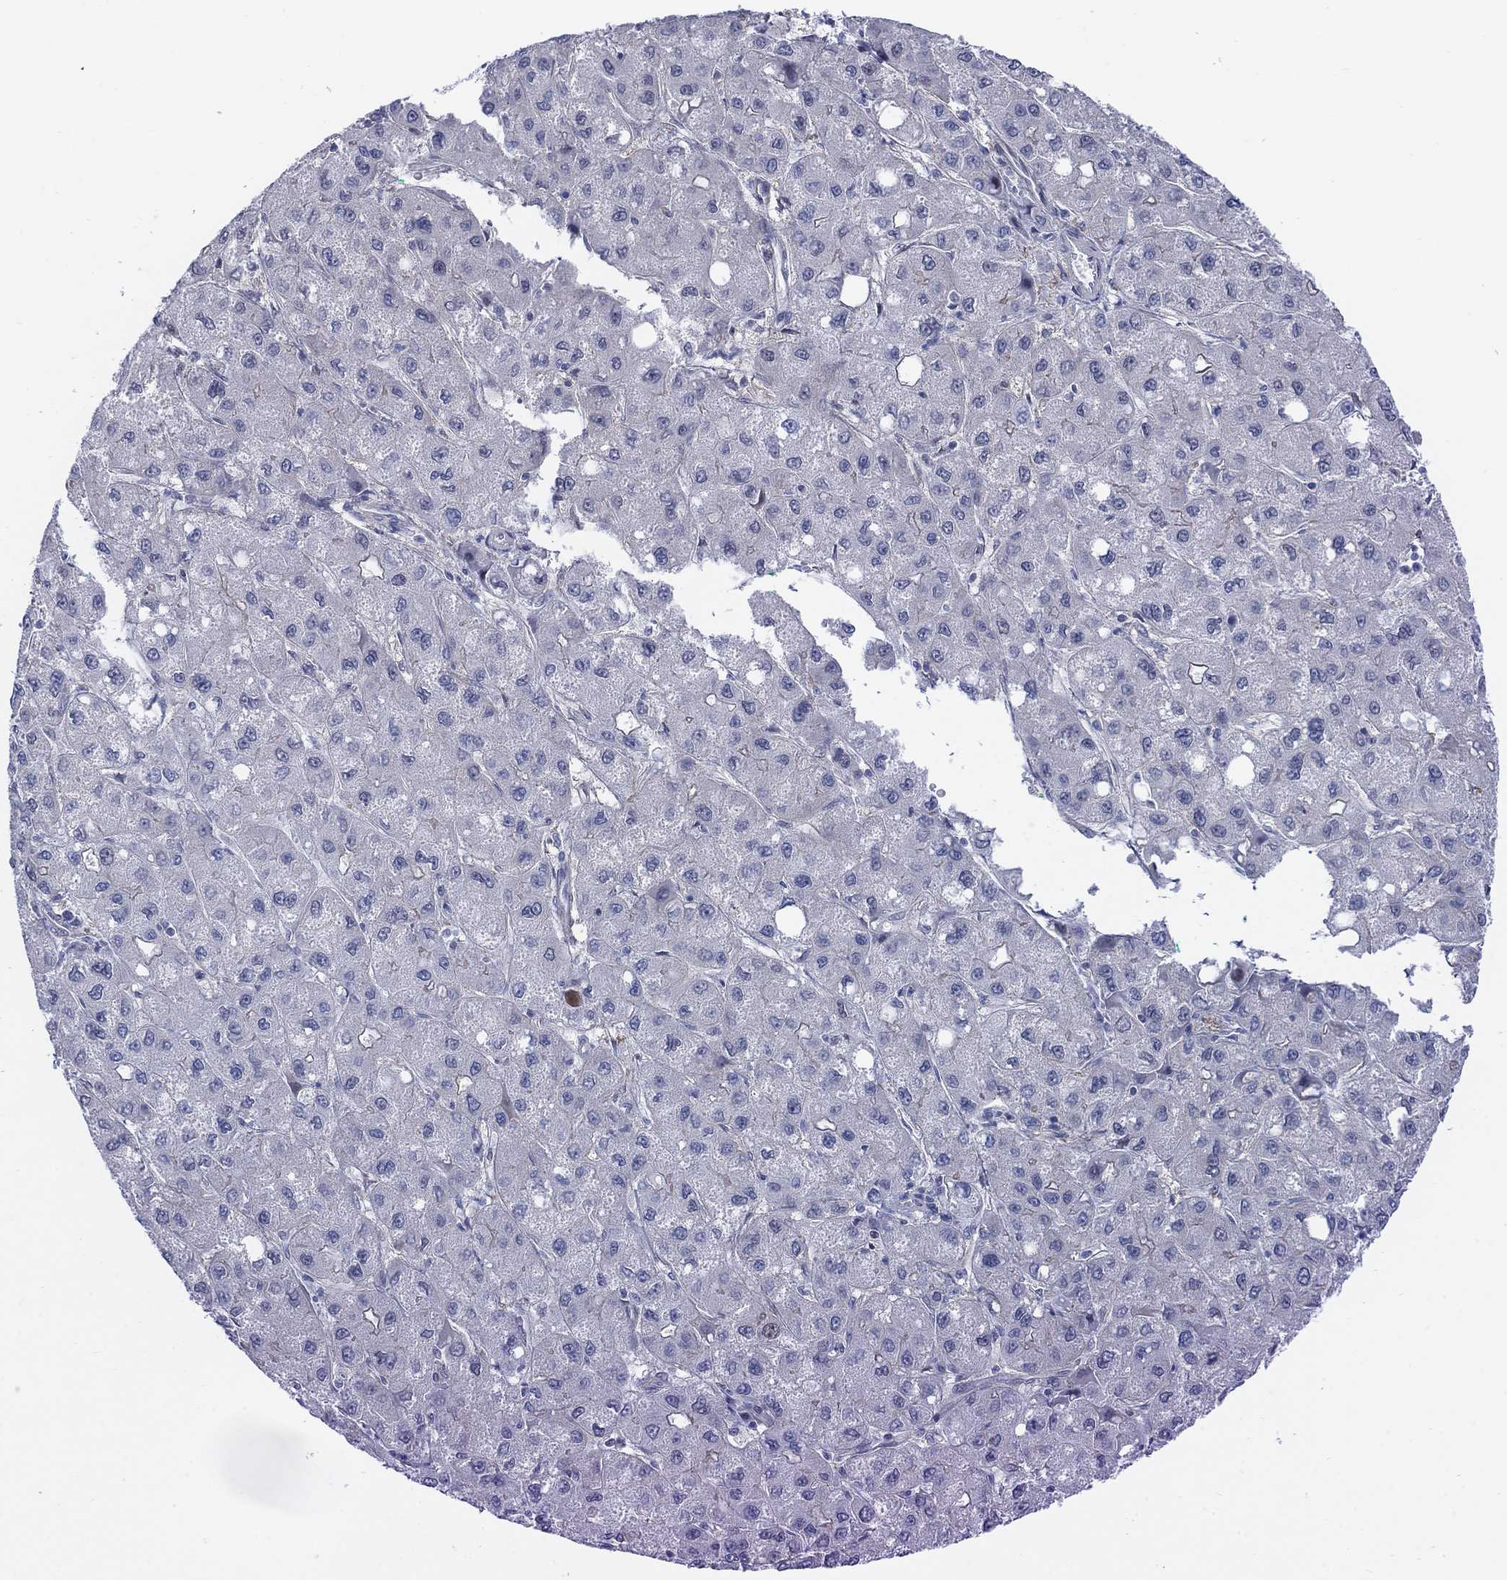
{"staining": {"intensity": "negative", "quantity": "none", "location": "none"}, "tissue": "liver cancer", "cell_type": "Tumor cells", "image_type": "cancer", "snomed": [{"axis": "morphology", "description": "Carcinoma, Hepatocellular, NOS"}, {"axis": "topography", "description": "Liver"}], "caption": "Tumor cells are negative for brown protein staining in liver cancer. The staining is performed using DAB (3,3'-diaminobenzidine) brown chromogen with nuclei counter-stained in using hematoxylin.", "gene": "MYO3A", "patient": {"sex": "male", "age": 73}}